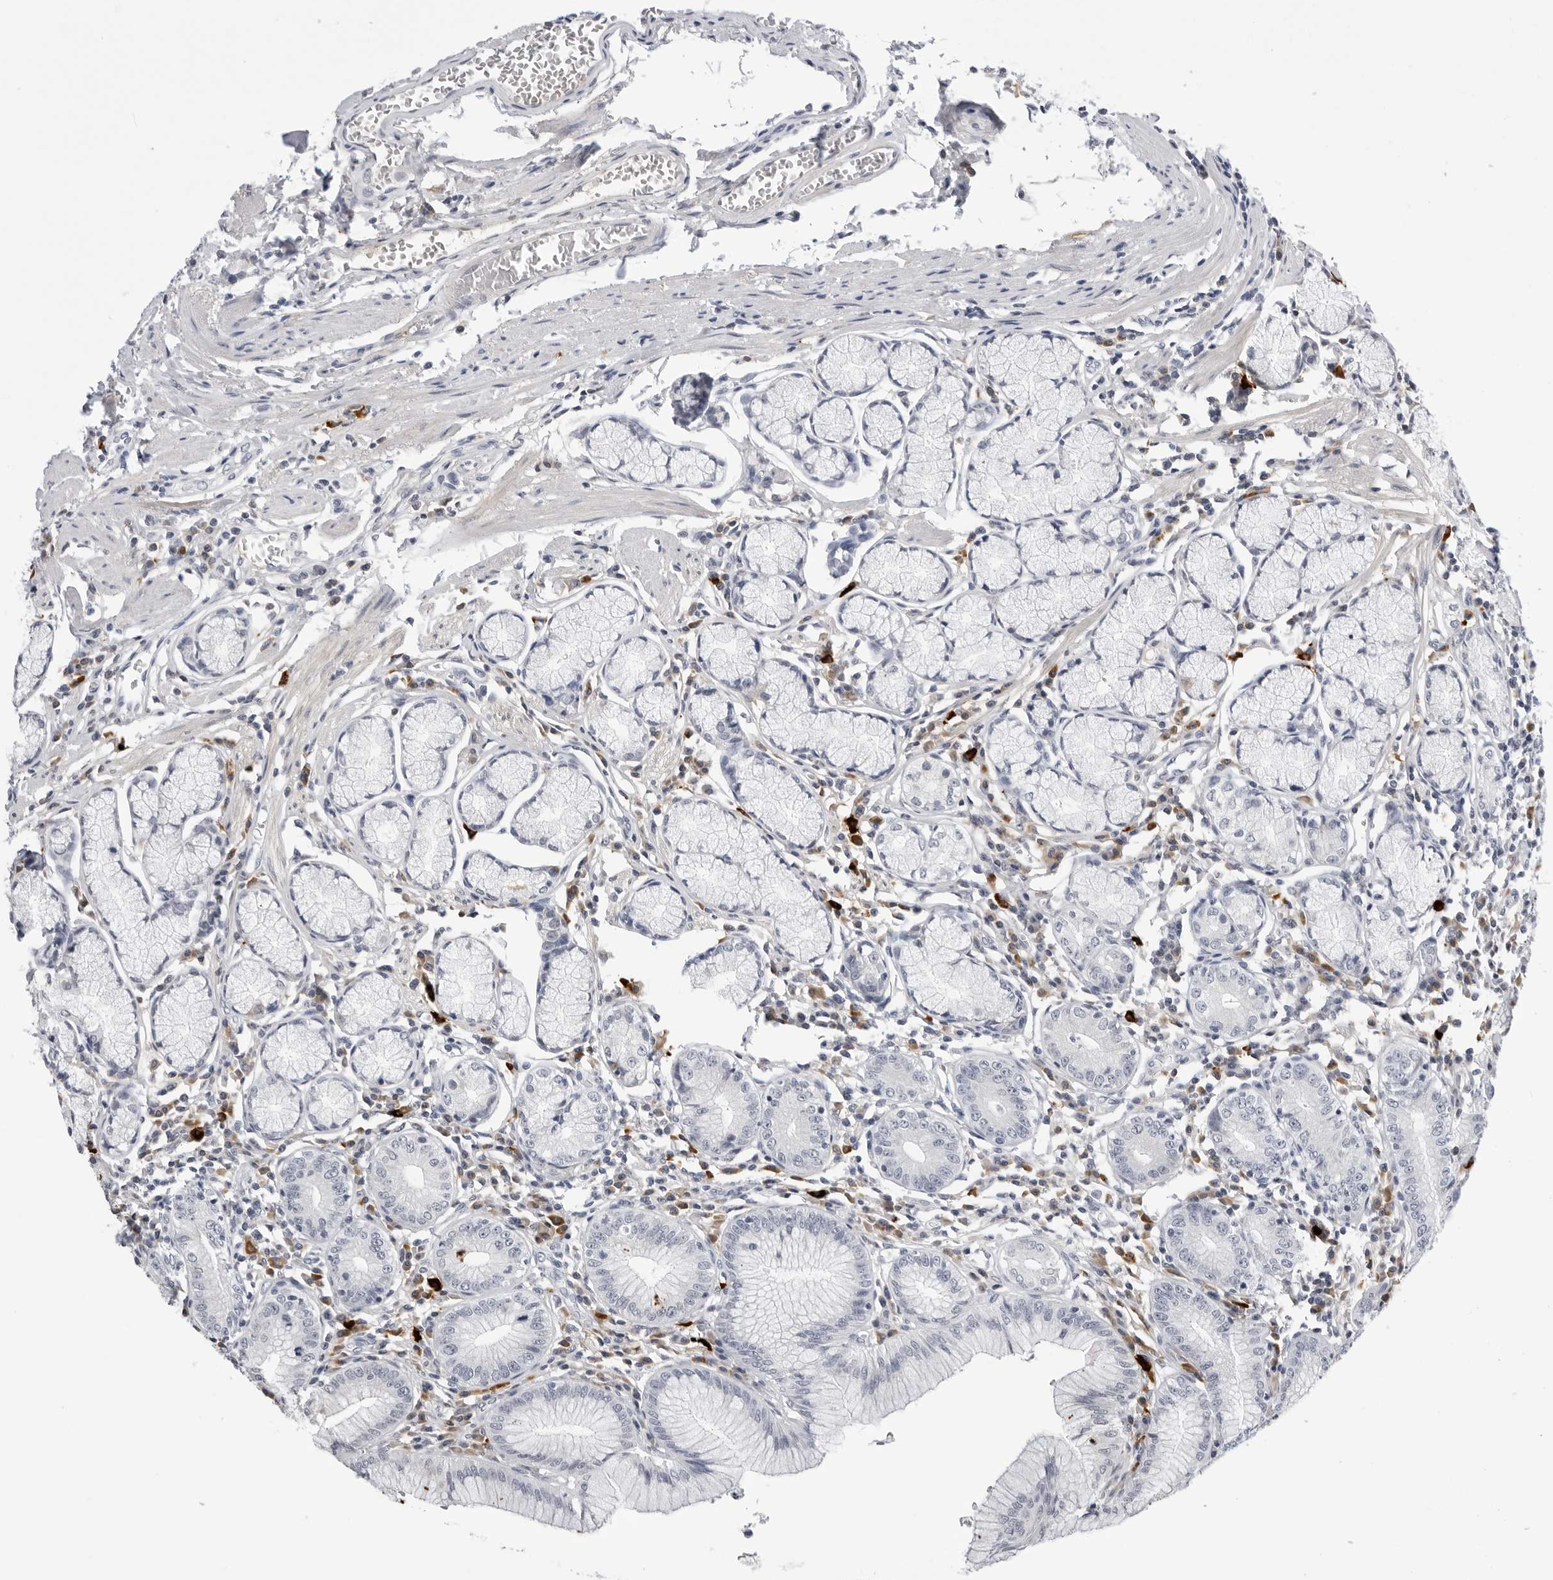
{"staining": {"intensity": "negative", "quantity": "none", "location": "none"}, "tissue": "stomach", "cell_type": "Glandular cells", "image_type": "normal", "snomed": [{"axis": "morphology", "description": "Normal tissue, NOS"}, {"axis": "topography", "description": "Stomach"}], "caption": "Glandular cells show no significant protein expression in unremarkable stomach.", "gene": "ZNF502", "patient": {"sex": "male", "age": 55}}